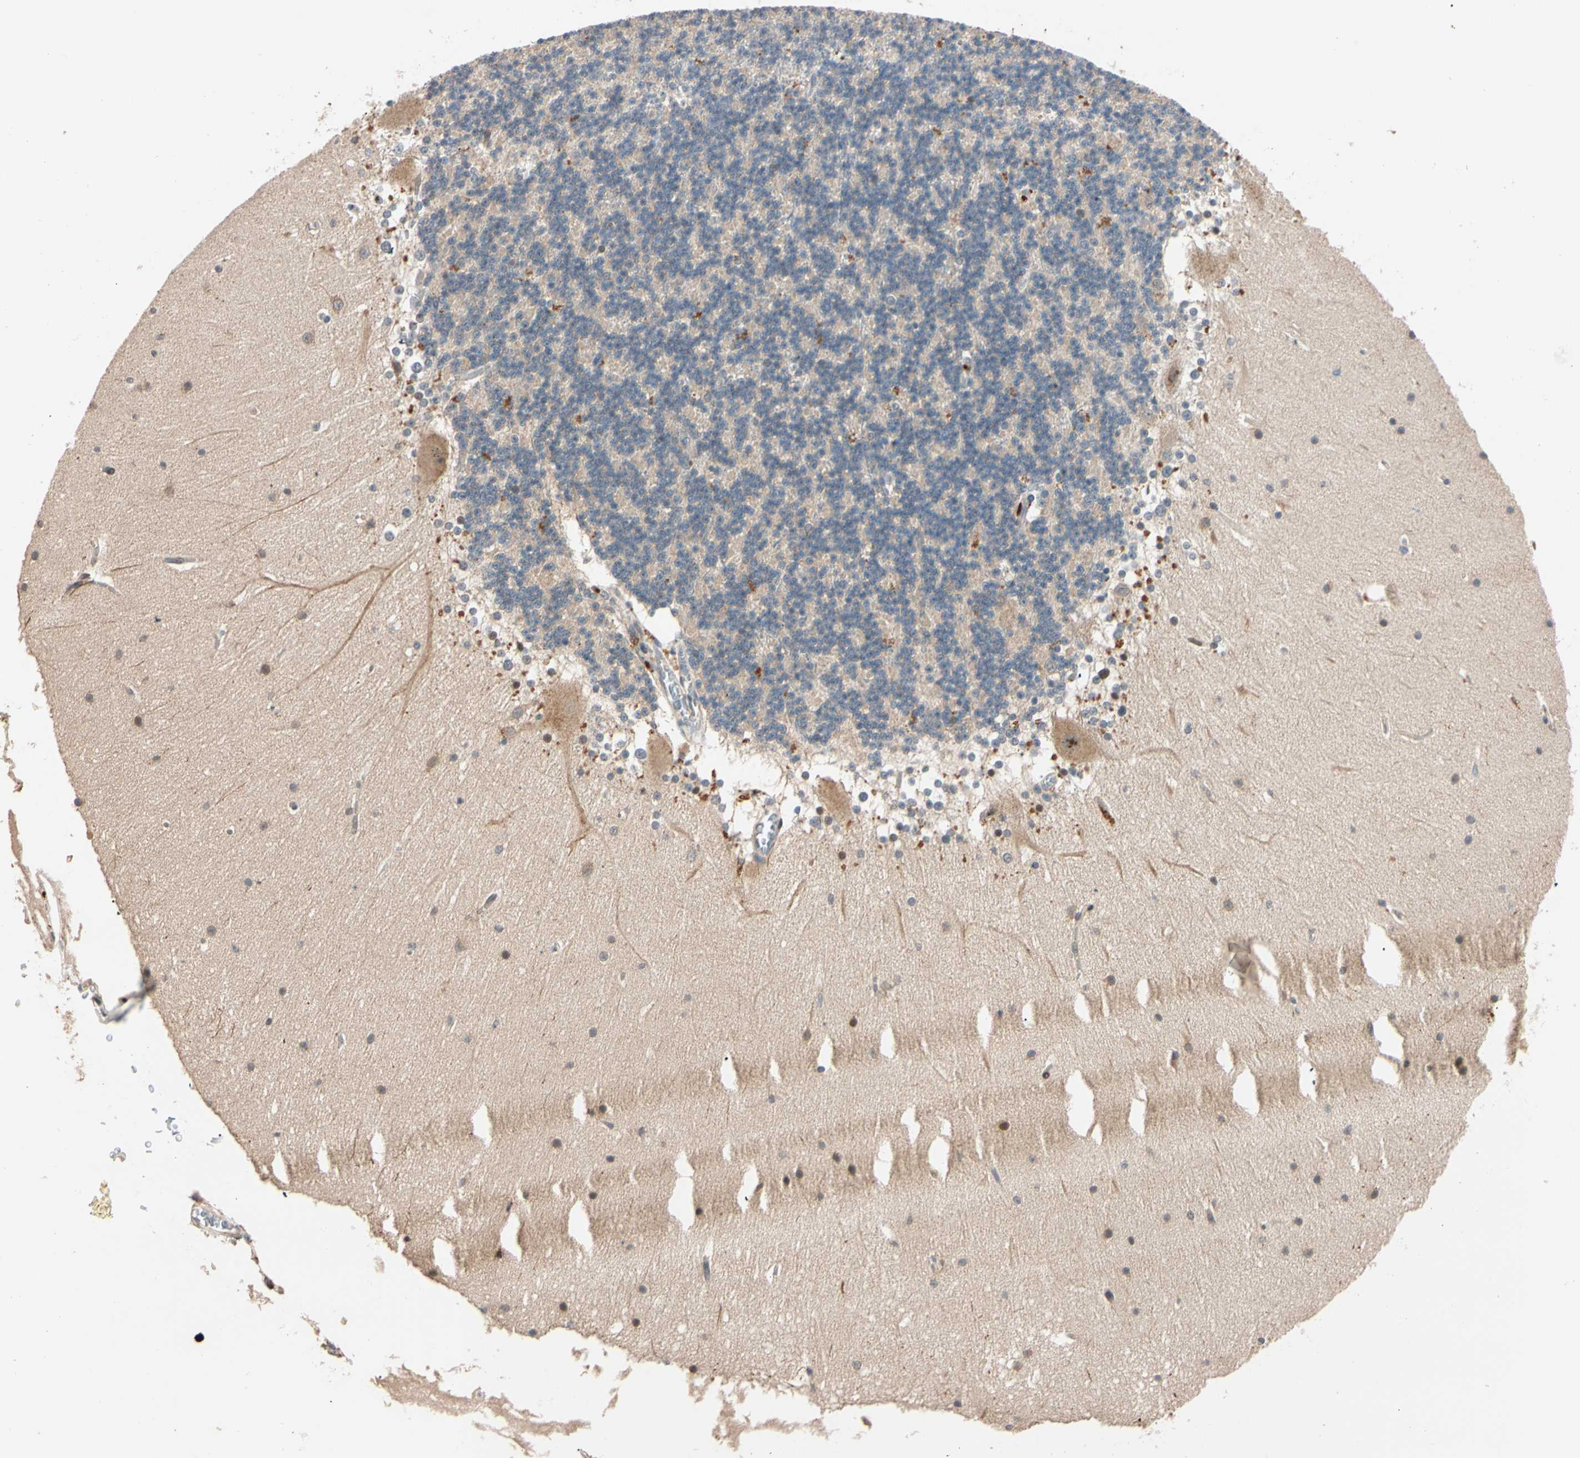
{"staining": {"intensity": "weak", "quantity": "<25%", "location": "cytoplasmic/membranous"}, "tissue": "cerebellum", "cell_type": "Cells in granular layer", "image_type": "normal", "snomed": [{"axis": "morphology", "description": "Normal tissue, NOS"}, {"axis": "topography", "description": "Cerebellum"}], "caption": "A high-resolution photomicrograph shows IHC staining of unremarkable cerebellum, which demonstrates no significant positivity in cells in granular layer.", "gene": "ACSL5", "patient": {"sex": "female", "age": 19}}